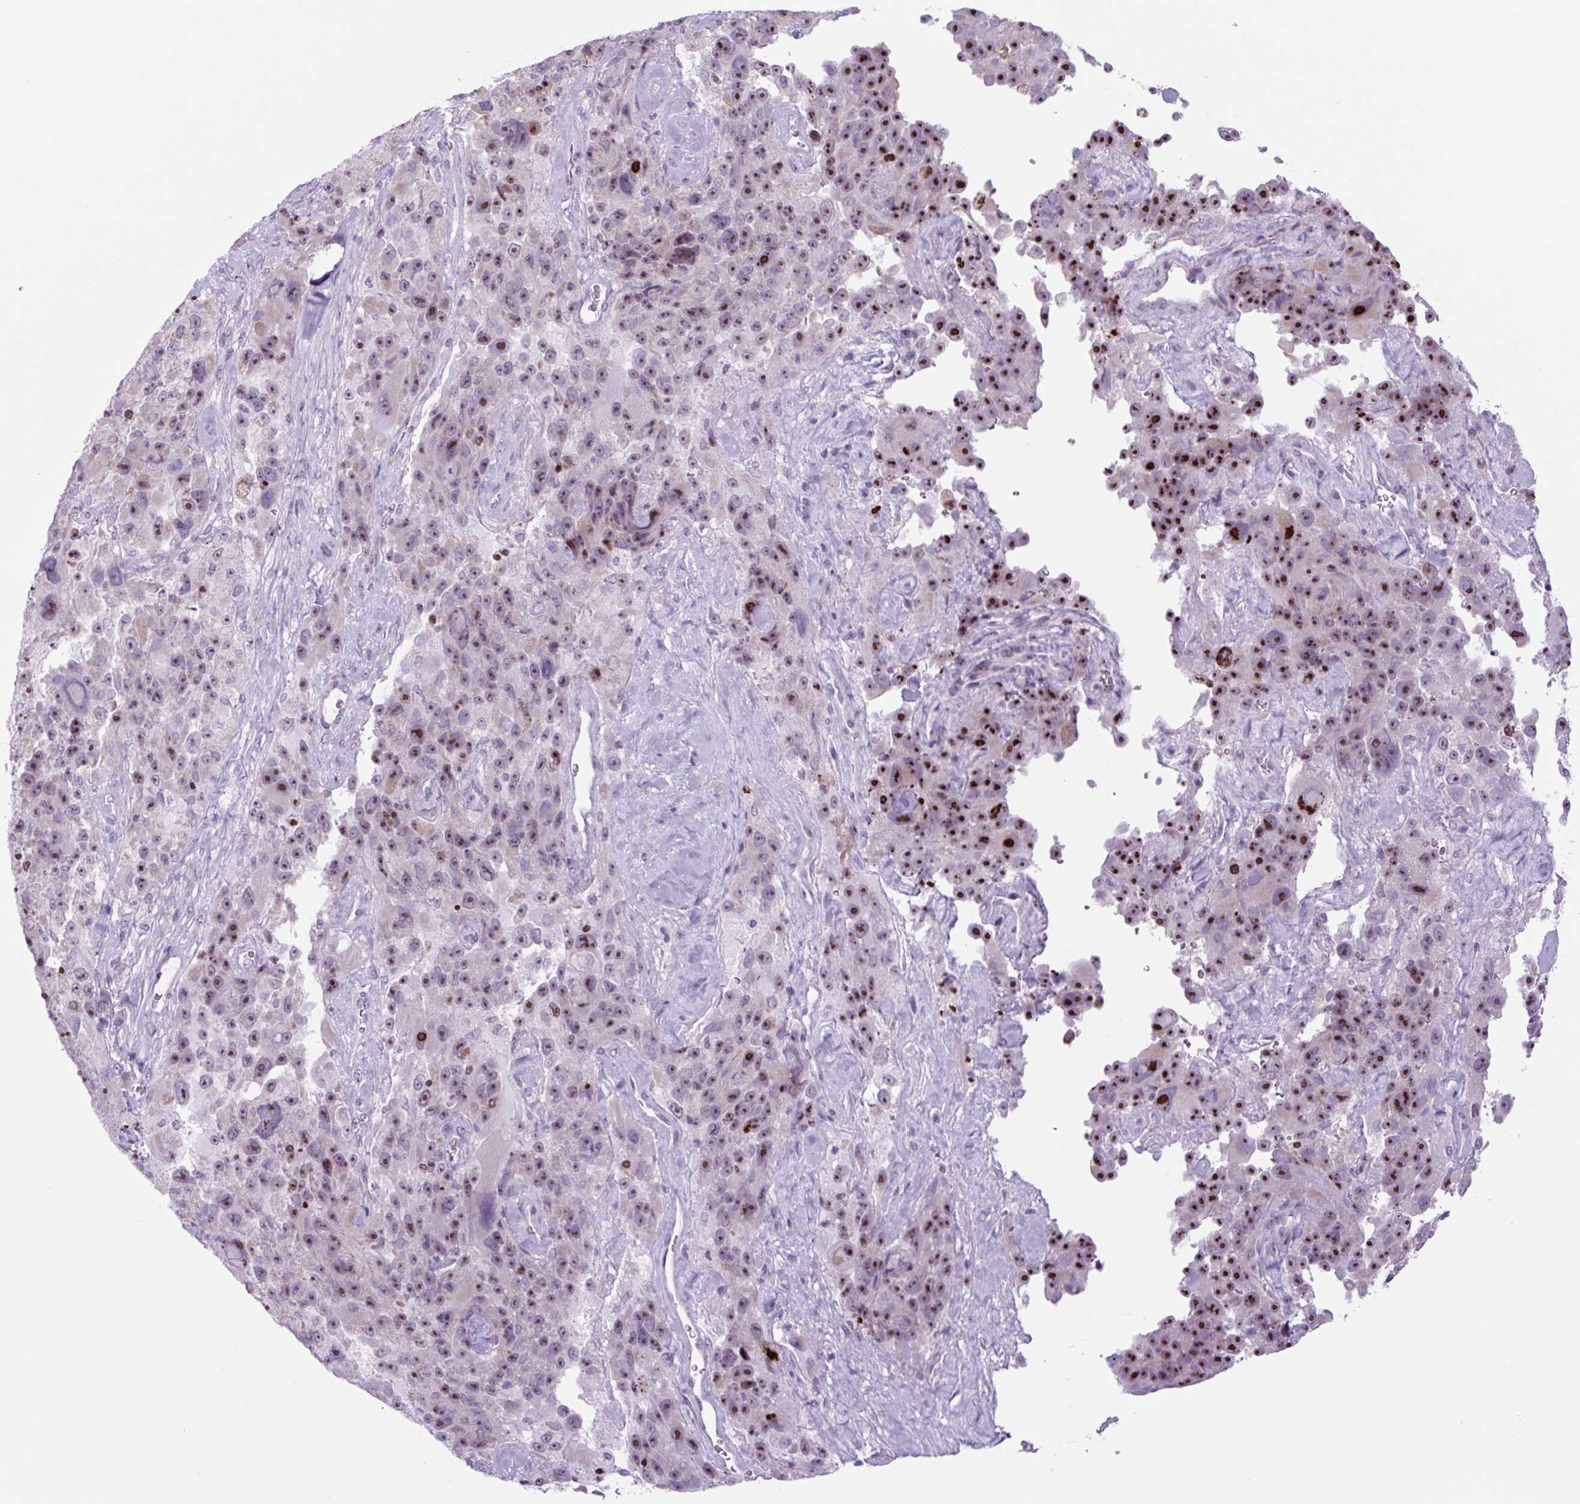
{"staining": {"intensity": "strong", "quantity": ">75%", "location": "nuclear"}, "tissue": "melanoma", "cell_type": "Tumor cells", "image_type": "cancer", "snomed": [{"axis": "morphology", "description": "Malignant melanoma, Metastatic site"}, {"axis": "topography", "description": "Lymph node"}], "caption": "About >75% of tumor cells in human malignant melanoma (metastatic site) demonstrate strong nuclear protein positivity as visualized by brown immunohistochemical staining.", "gene": "RRS1", "patient": {"sex": "male", "age": 62}}